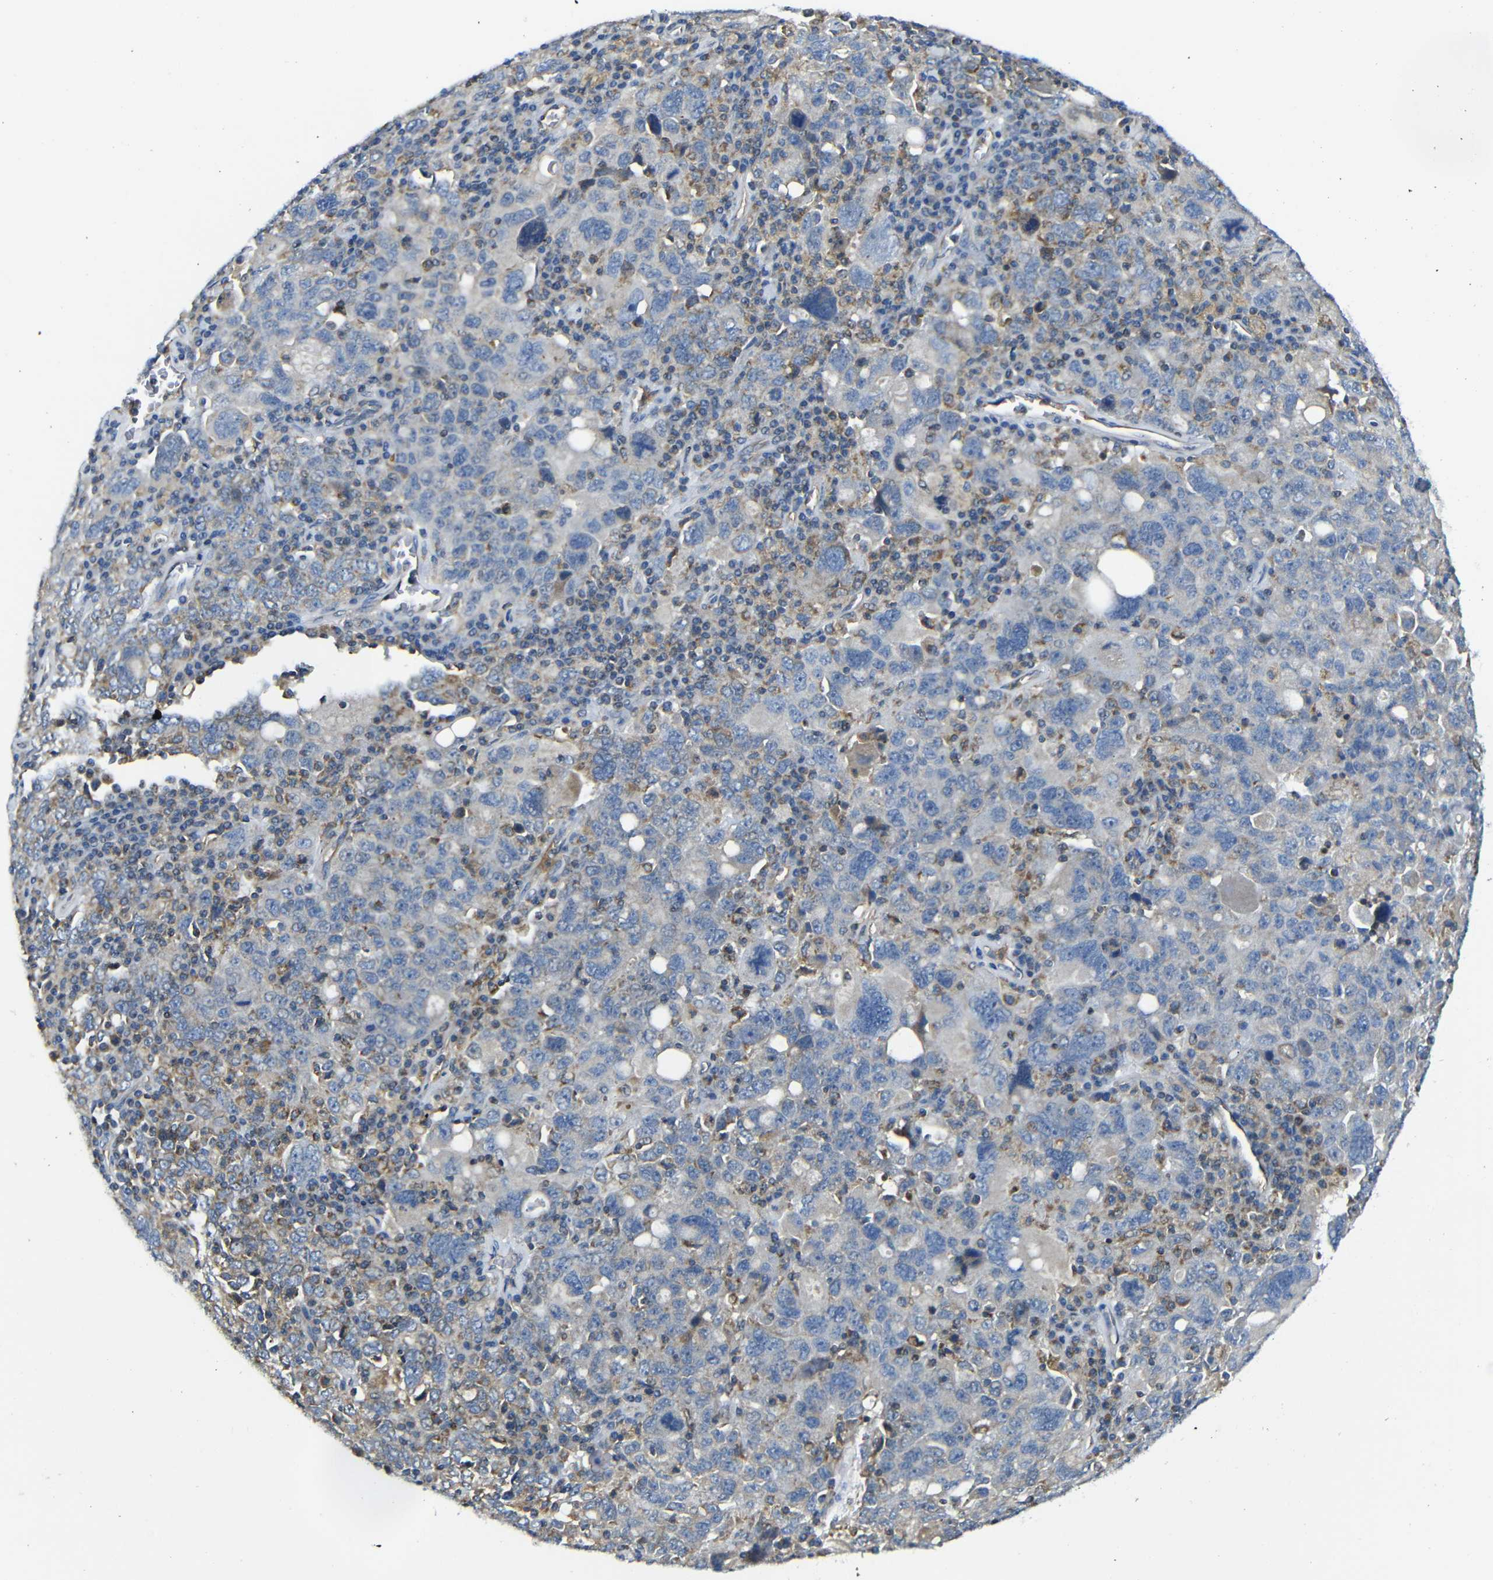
{"staining": {"intensity": "negative", "quantity": "none", "location": "none"}, "tissue": "ovarian cancer", "cell_type": "Tumor cells", "image_type": "cancer", "snomed": [{"axis": "morphology", "description": "Carcinoma, endometroid"}, {"axis": "topography", "description": "Ovary"}], "caption": "The histopathology image reveals no staining of tumor cells in ovarian cancer. The staining is performed using DAB brown chromogen with nuclei counter-stained in using hematoxylin.", "gene": "PDCD1LG2", "patient": {"sex": "female", "age": 62}}